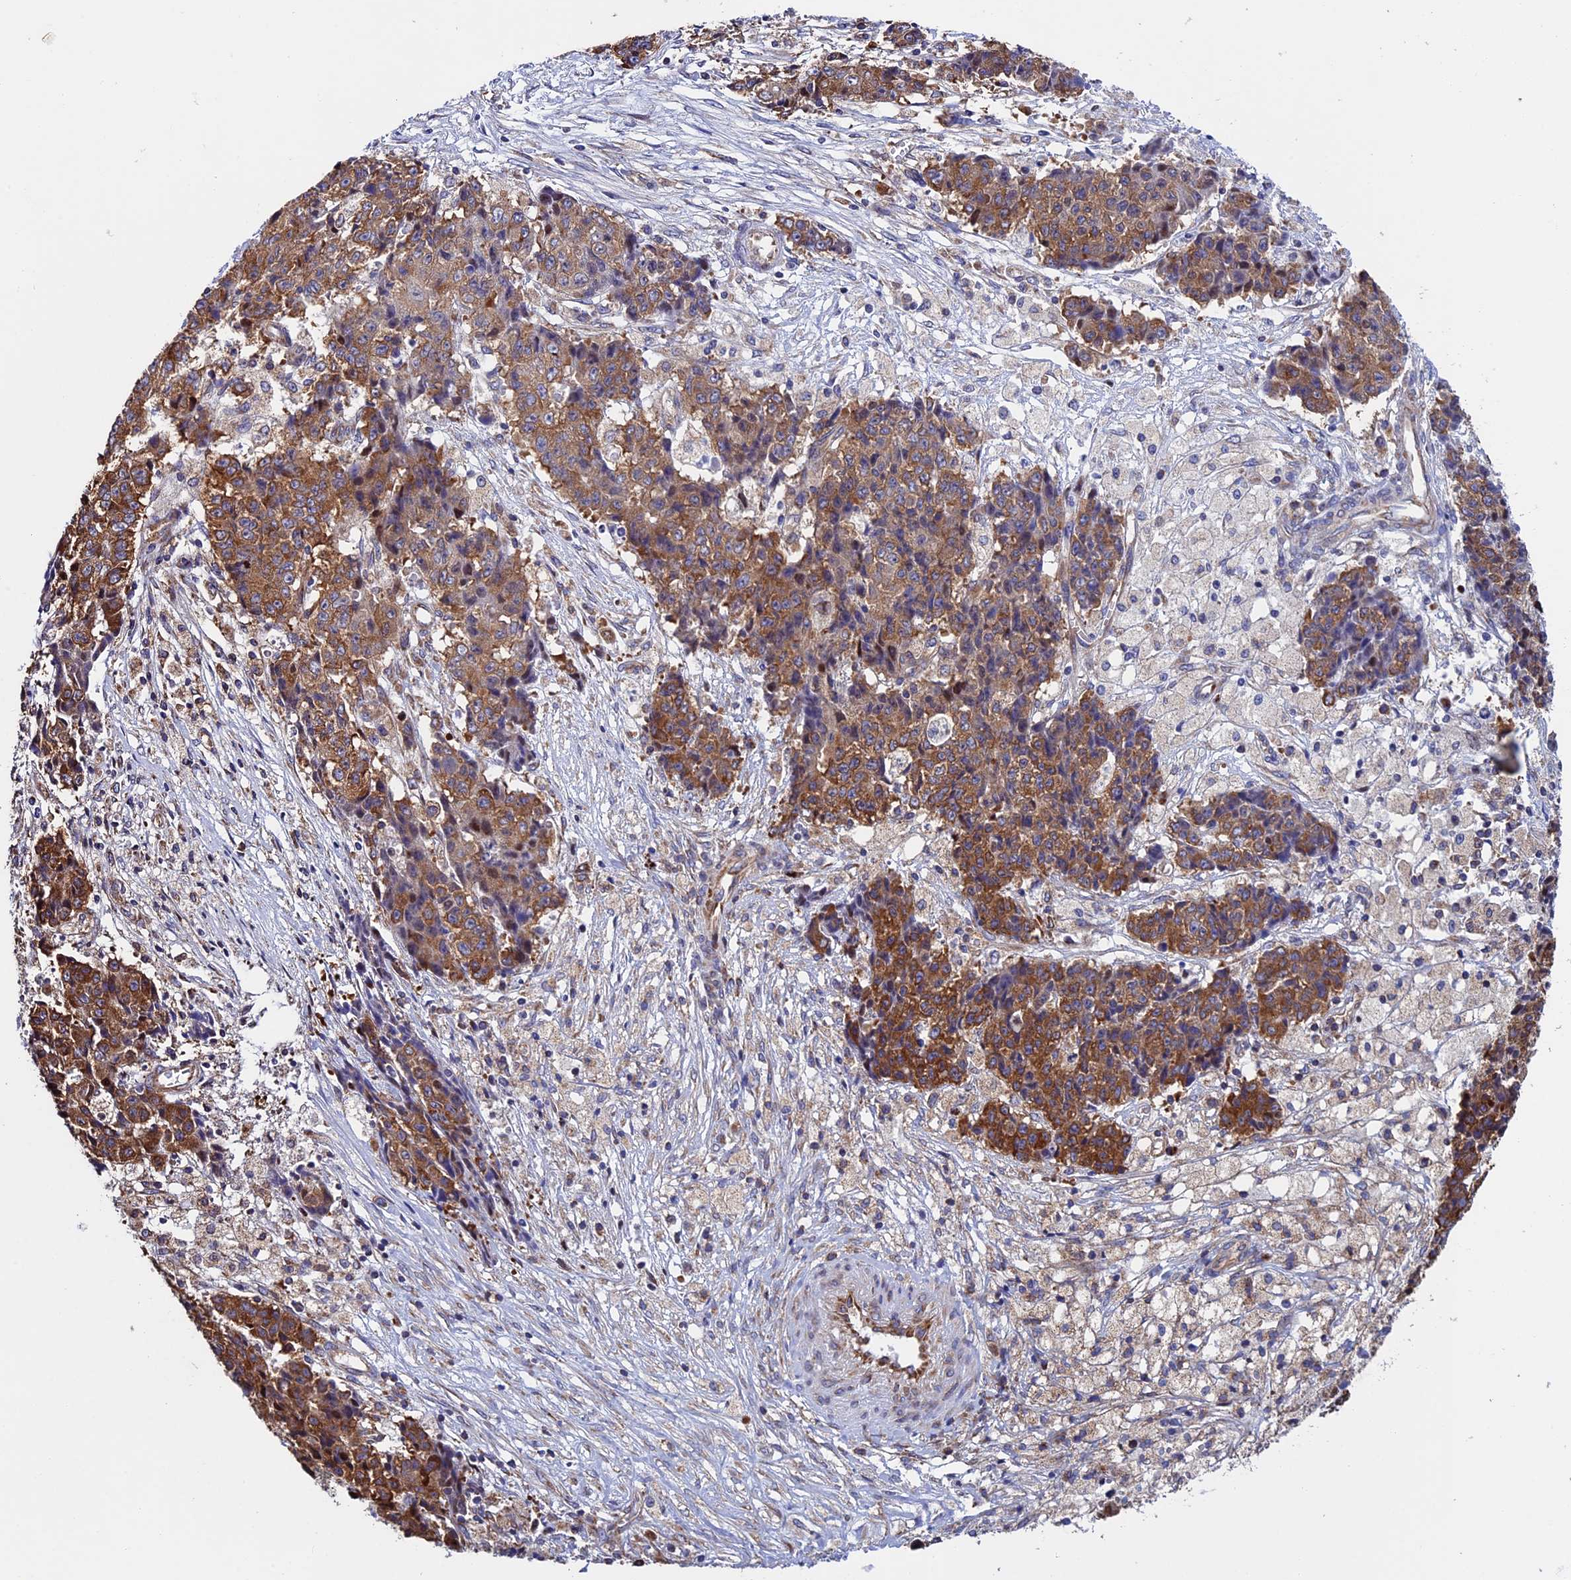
{"staining": {"intensity": "moderate", "quantity": ">75%", "location": "cytoplasmic/membranous"}, "tissue": "ovarian cancer", "cell_type": "Tumor cells", "image_type": "cancer", "snomed": [{"axis": "morphology", "description": "Carcinoma, endometroid"}, {"axis": "topography", "description": "Ovary"}], "caption": "Protein expression analysis of human ovarian cancer (endometroid carcinoma) reveals moderate cytoplasmic/membranous positivity in about >75% of tumor cells. (Stains: DAB (3,3'-diaminobenzidine) in brown, nuclei in blue, Microscopy: brightfield microscopy at high magnification).", "gene": "SLC9A5", "patient": {"sex": "female", "age": 42}}